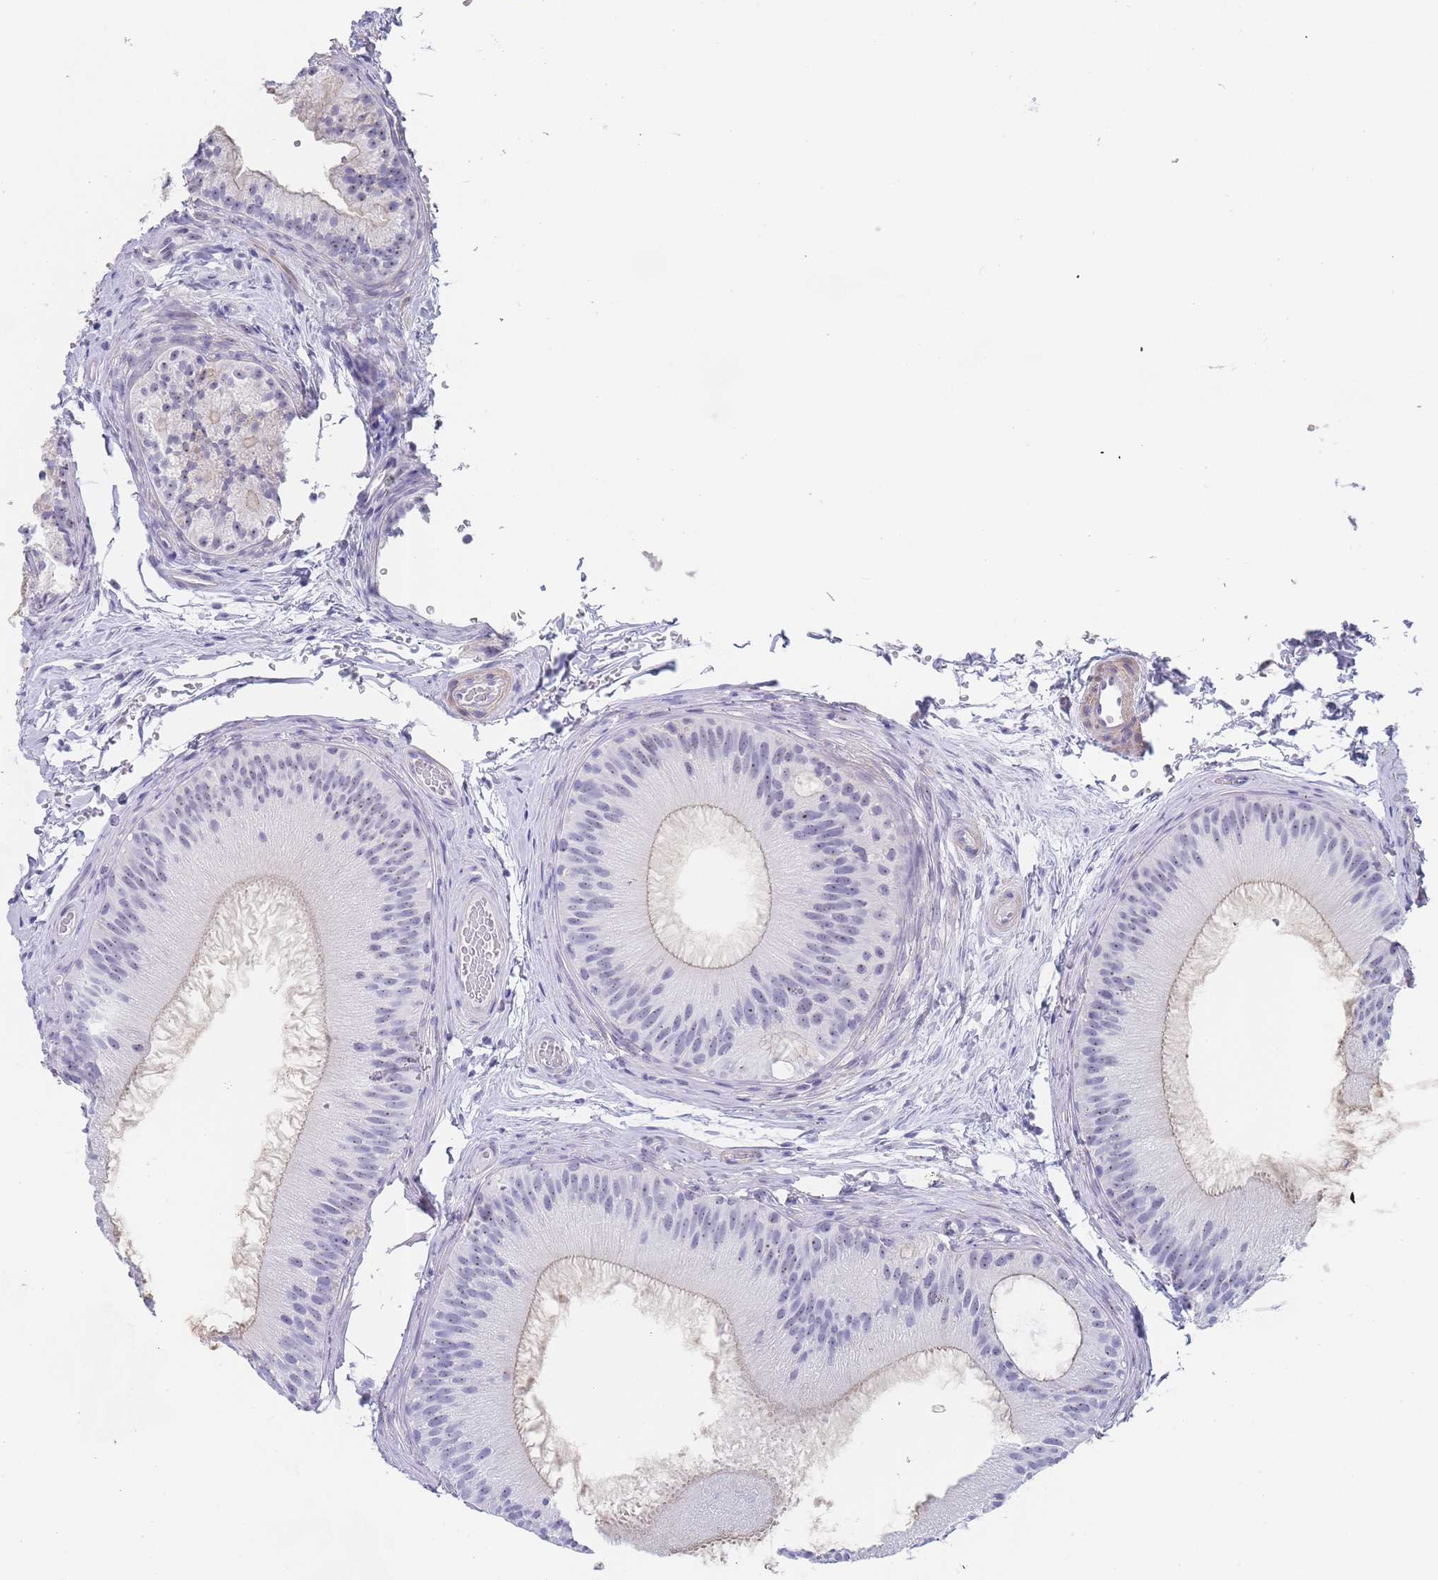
{"staining": {"intensity": "weak", "quantity": "<25%", "location": "nuclear"}, "tissue": "epididymis", "cell_type": "Glandular cells", "image_type": "normal", "snomed": [{"axis": "morphology", "description": "Normal tissue, NOS"}, {"axis": "topography", "description": "Epididymis"}], "caption": "IHC micrograph of benign human epididymis stained for a protein (brown), which shows no staining in glandular cells.", "gene": "NOP14", "patient": {"sex": "male", "age": 45}}